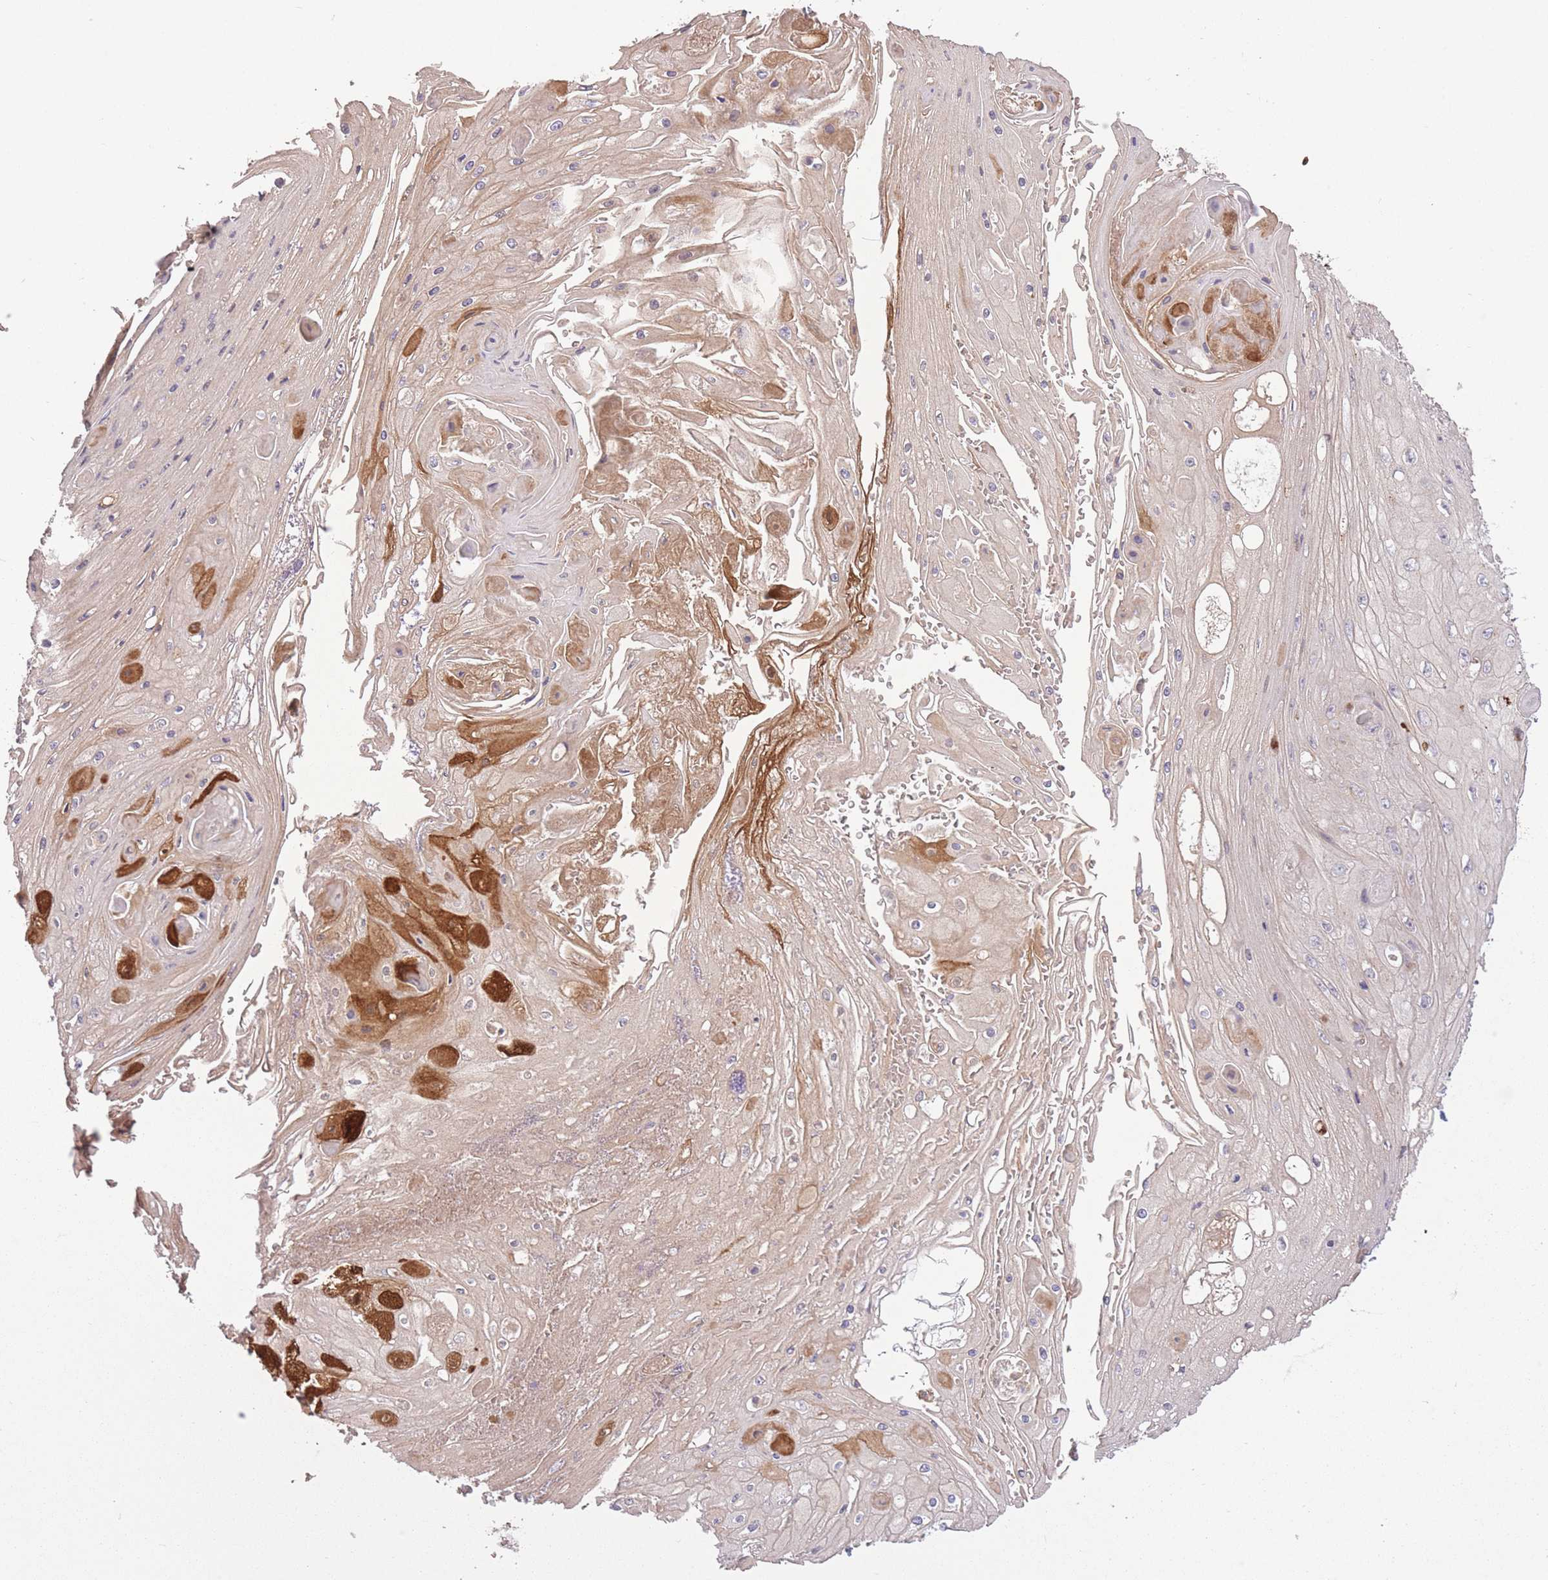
{"staining": {"intensity": "weak", "quantity": "<25%", "location": "cytoplasmic/membranous"}, "tissue": "skin cancer", "cell_type": "Tumor cells", "image_type": "cancer", "snomed": [{"axis": "morphology", "description": "Squamous cell carcinoma, NOS"}, {"axis": "topography", "description": "Skin"}], "caption": "The micrograph exhibits no significant staining in tumor cells of skin cancer.", "gene": "POLR3F", "patient": {"sex": "male", "age": 70}}